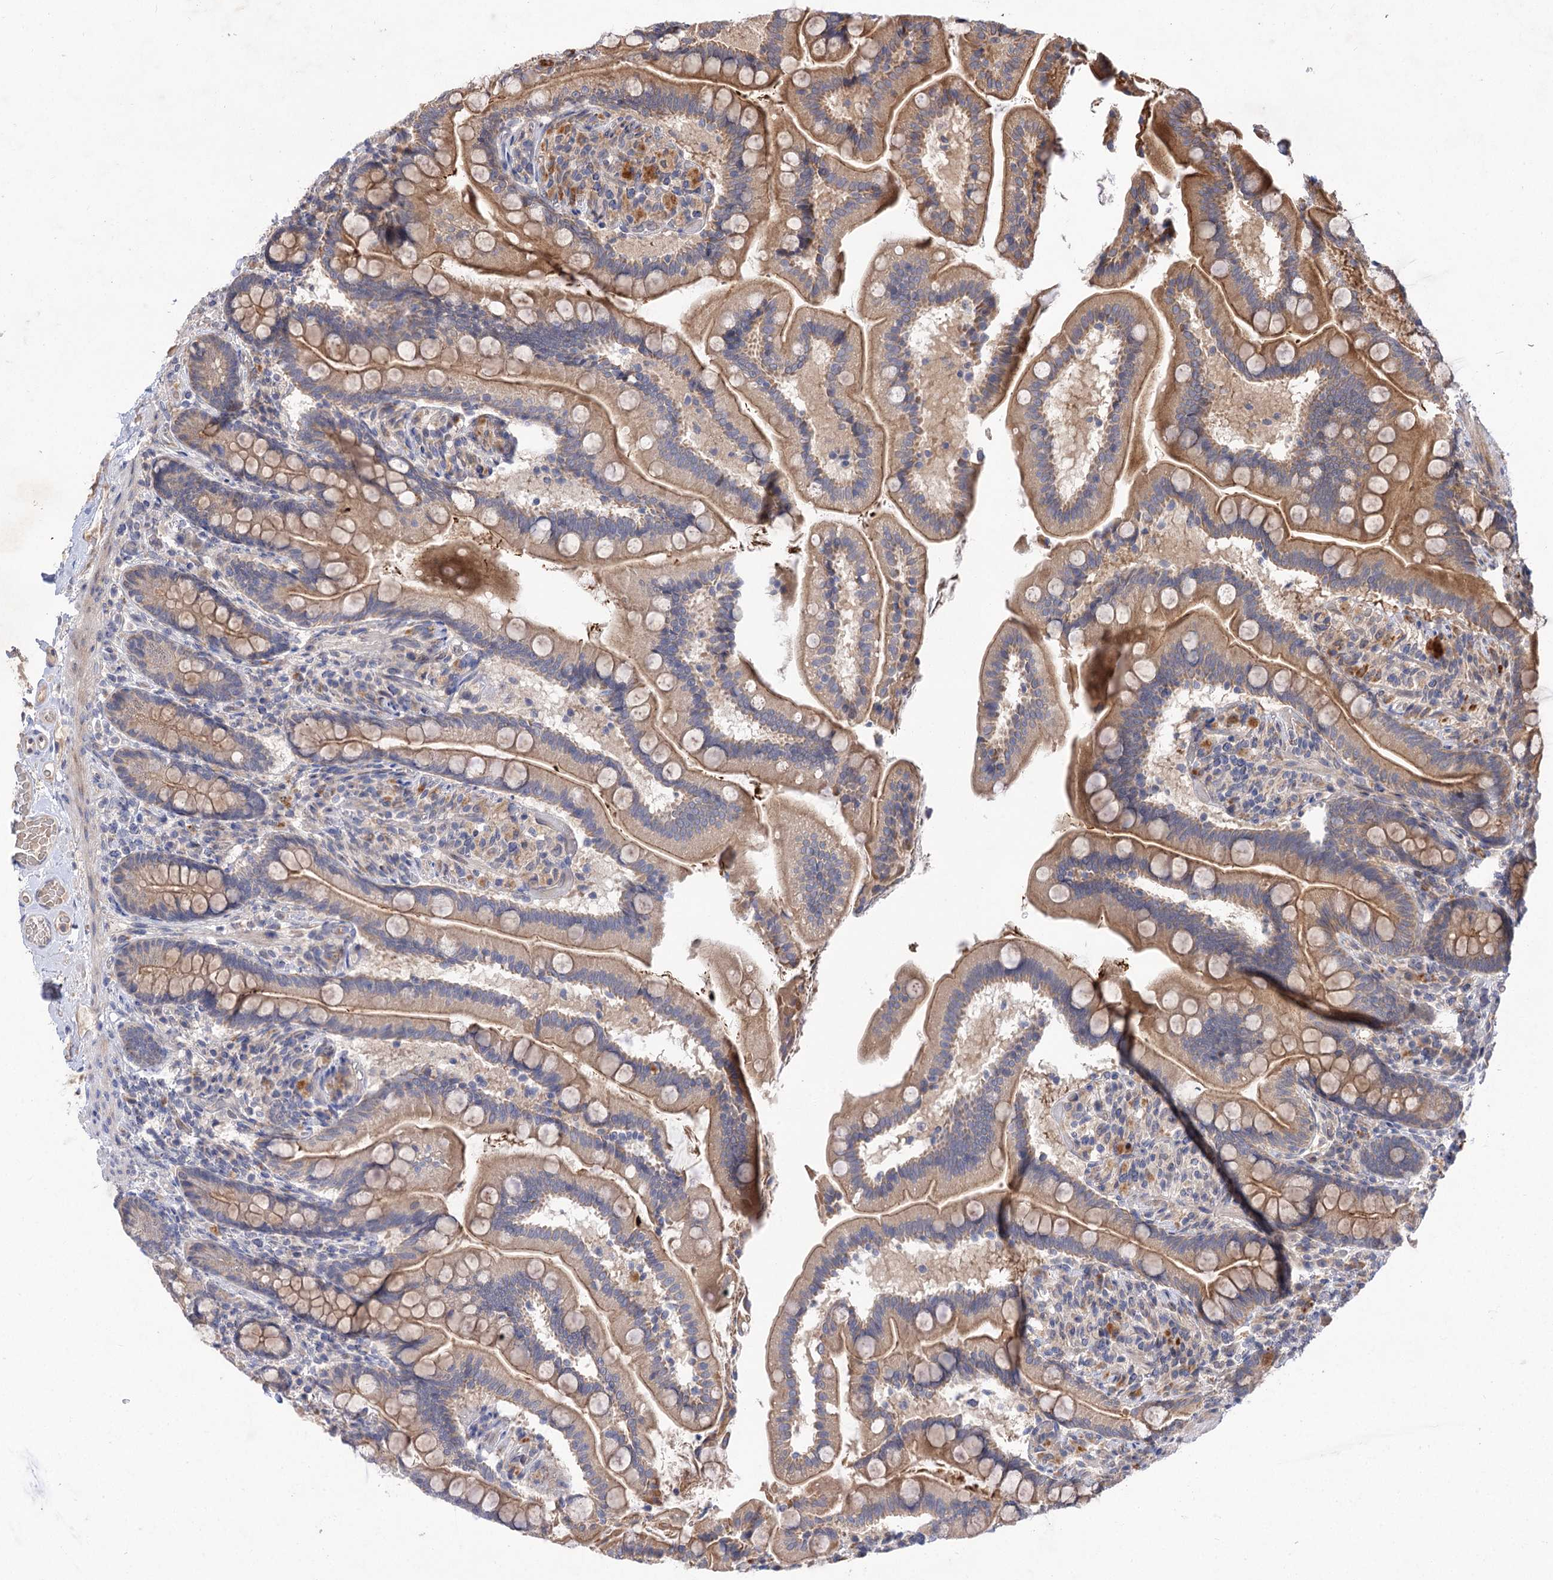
{"staining": {"intensity": "moderate", "quantity": ">75%", "location": "cytoplasmic/membranous"}, "tissue": "small intestine", "cell_type": "Glandular cells", "image_type": "normal", "snomed": [{"axis": "morphology", "description": "Normal tissue, NOS"}, {"axis": "topography", "description": "Small intestine"}], "caption": "Immunohistochemical staining of normal small intestine demonstrates medium levels of moderate cytoplasmic/membranous expression in approximately >75% of glandular cells. (IHC, brightfield microscopy, high magnification).", "gene": "FBXW8", "patient": {"sex": "female", "age": 64}}